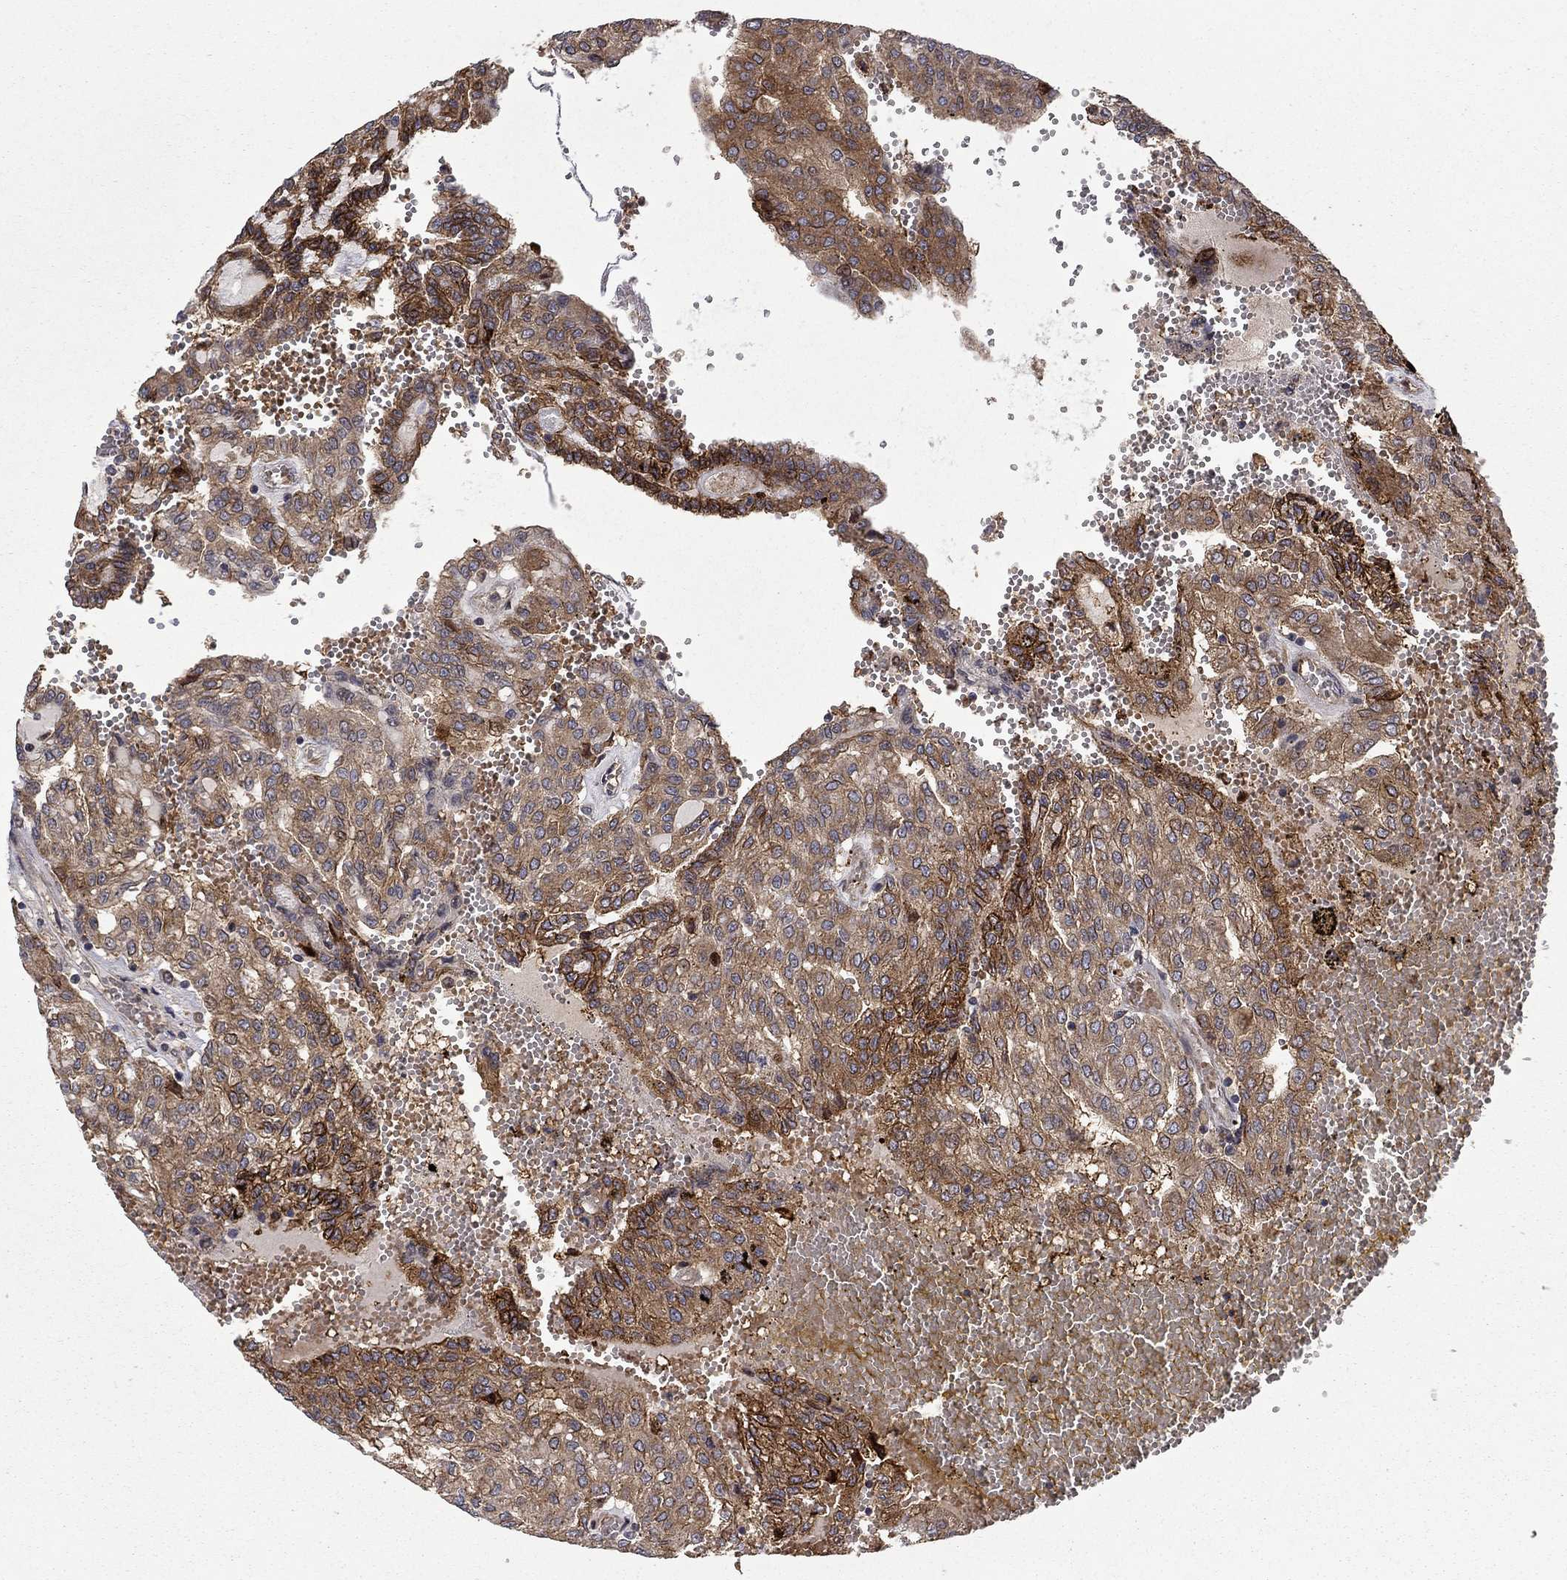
{"staining": {"intensity": "strong", "quantity": "25%-75%", "location": "cytoplasmic/membranous"}, "tissue": "renal cancer", "cell_type": "Tumor cells", "image_type": "cancer", "snomed": [{"axis": "morphology", "description": "Adenocarcinoma, NOS"}, {"axis": "topography", "description": "Kidney"}], "caption": "Immunohistochemistry histopathology image of neoplastic tissue: human adenocarcinoma (renal) stained using IHC reveals high levels of strong protein expression localized specifically in the cytoplasmic/membranous of tumor cells, appearing as a cytoplasmic/membranous brown color.", "gene": "HDAC4", "patient": {"sex": "male", "age": 63}}